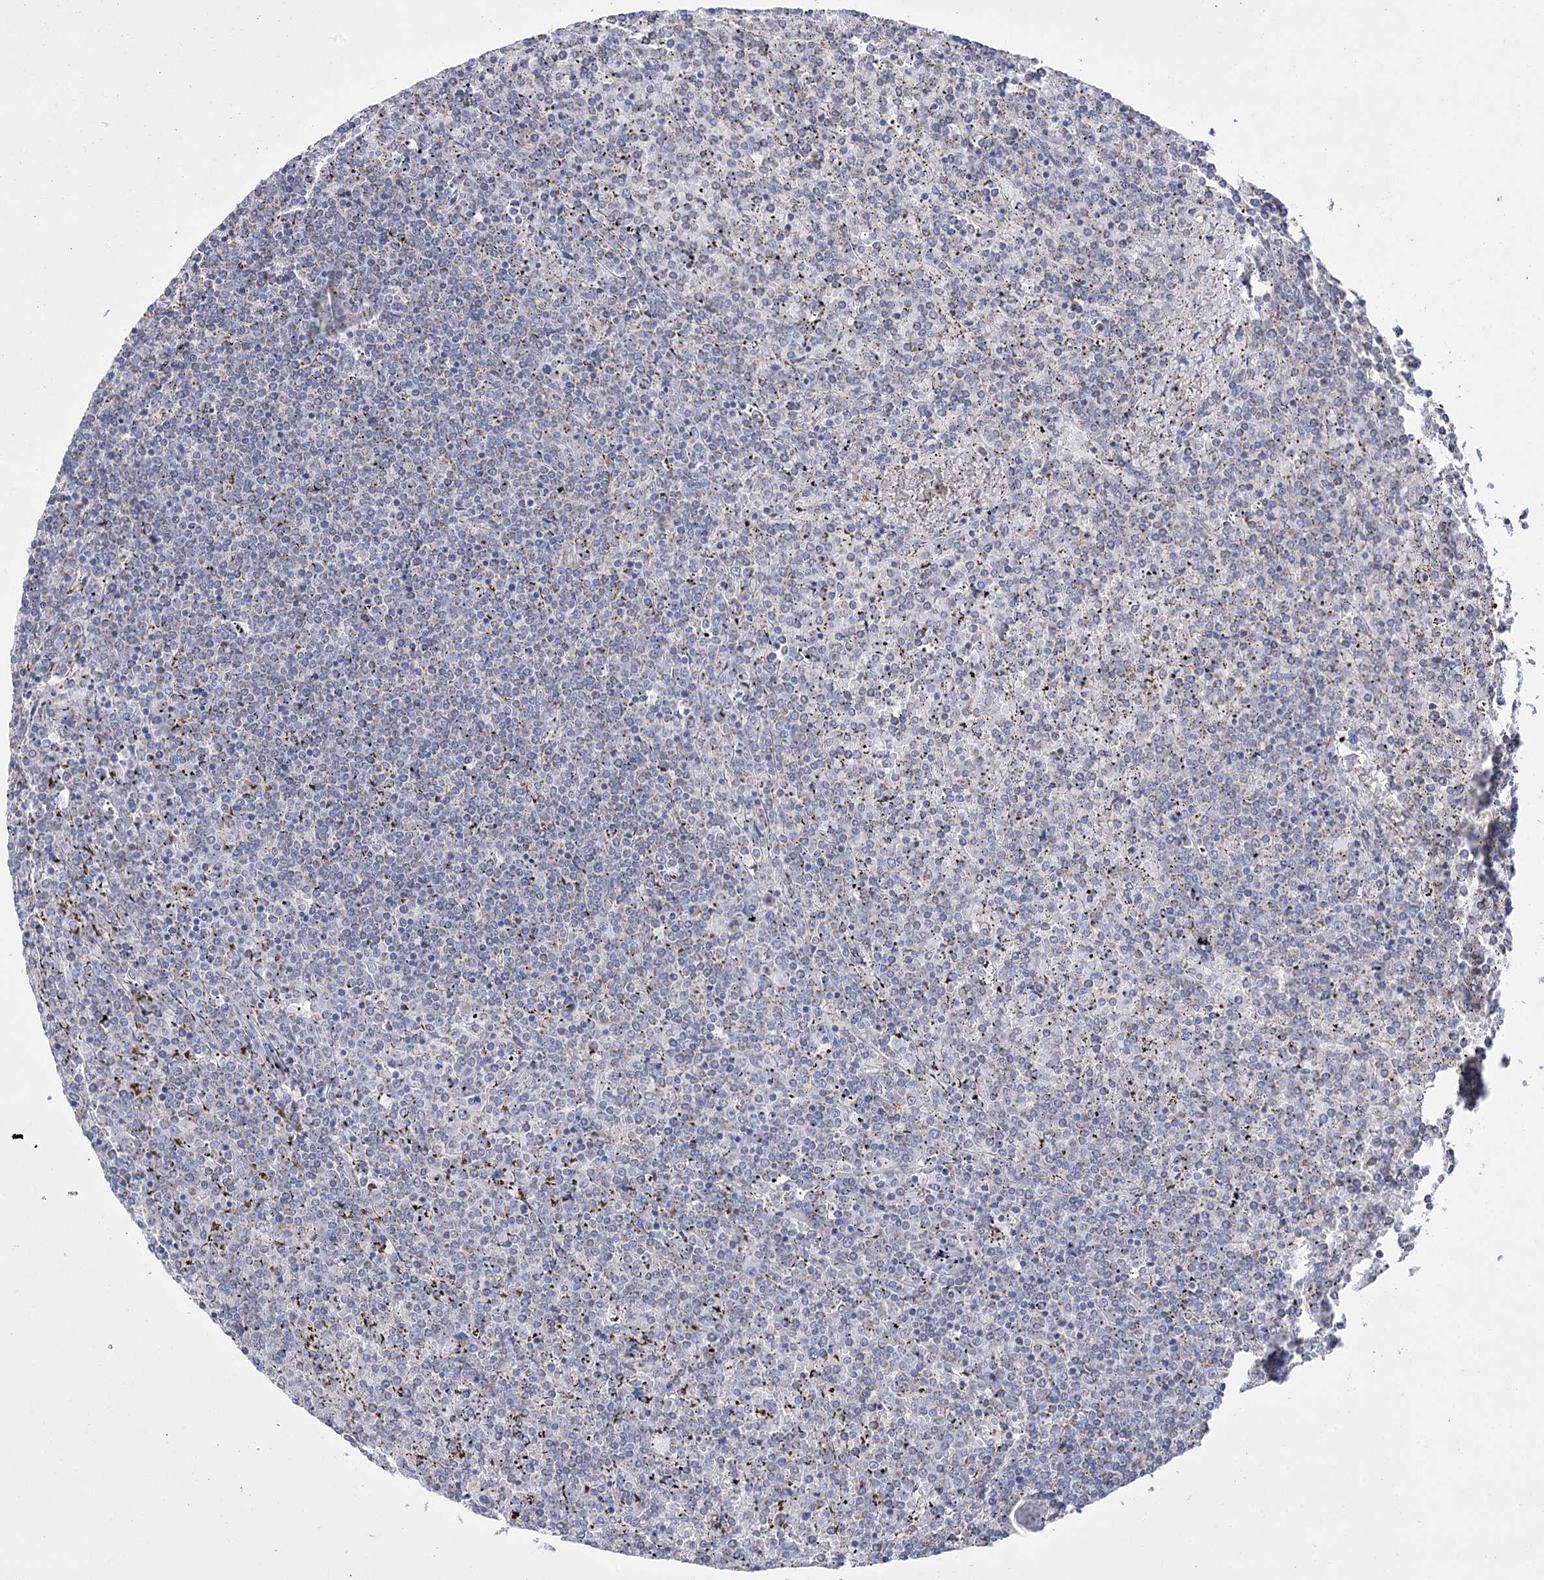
{"staining": {"intensity": "negative", "quantity": "none", "location": "none"}, "tissue": "lymphoma", "cell_type": "Tumor cells", "image_type": "cancer", "snomed": [{"axis": "morphology", "description": "Malignant lymphoma, non-Hodgkin's type, Low grade"}, {"axis": "topography", "description": "Spleen"}], "caption": "Protein analysis of malignant lymphoma, non-Hodgkin's type (low-grade) shows no significant expression in tumor cells.", "gene": "PDHB", "patient": {"sex": "female", "age": 19}}